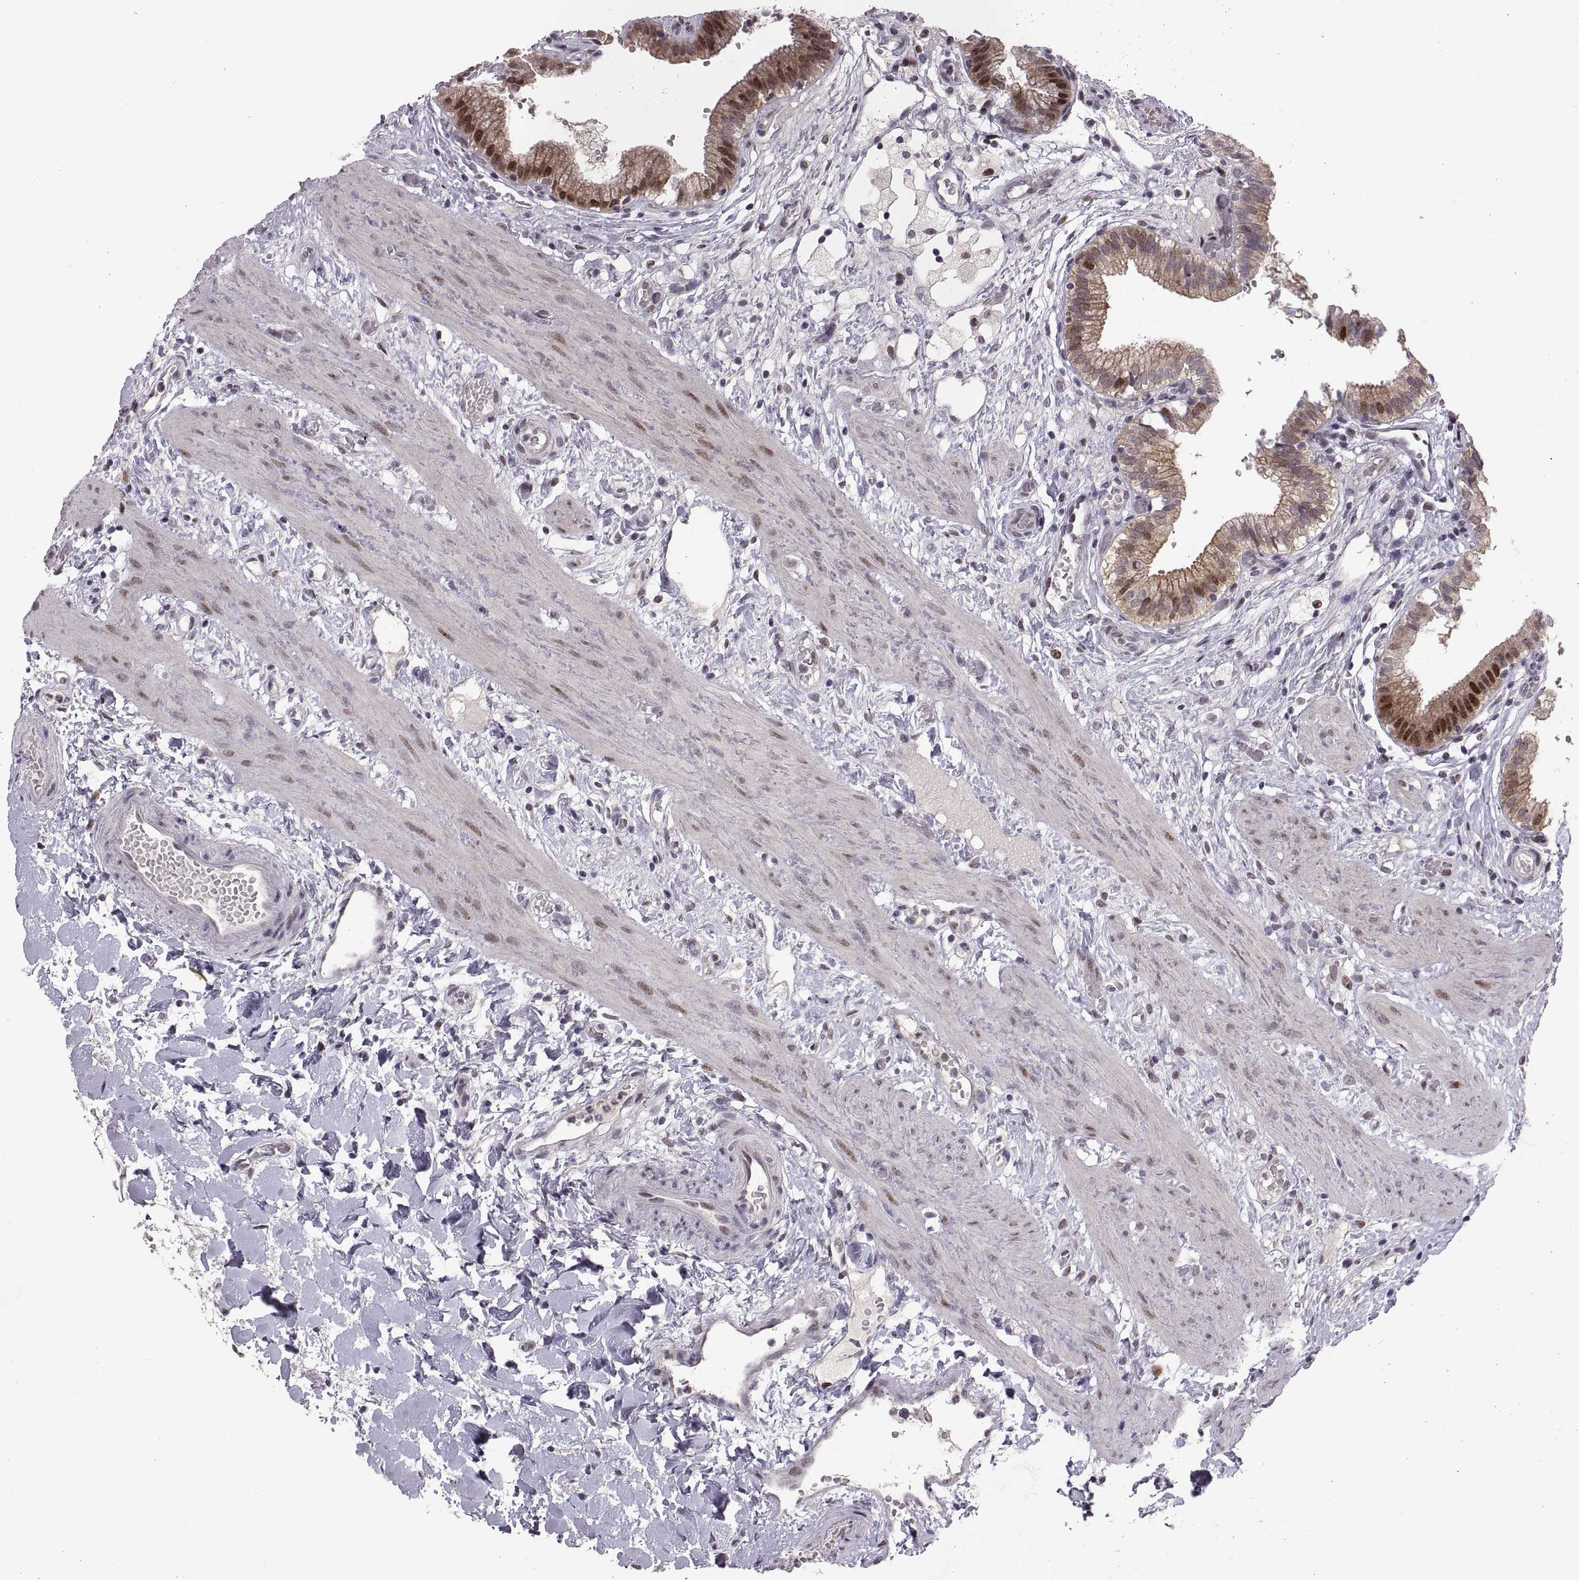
{"staining": {"intensity": "strong", "quantity": "<25%", "location": "cytoplasmic/membranous,nuclear"}, "tissue": "gallbladder", "cell_type": "Glandular cells", "image_type": "normal", "snomed": [{"axis": "morphology", "description": "Normal tissue, NOS"}, {"axis": "topography", "description": "Gallbladder"}], "caption": "High-magnification brightfield microscopy of normal gallbladder stained with DAB (3,3'-diaminobenzidine) (brown) and counterstained with hematoxylin (blue). glandular cells exhibit strong cytoplasmic/membranous,nuclear positivity is identified in about<25% of cells.", "gene": "SNAI1", "patient": {"sex": "female", "age": 24}}